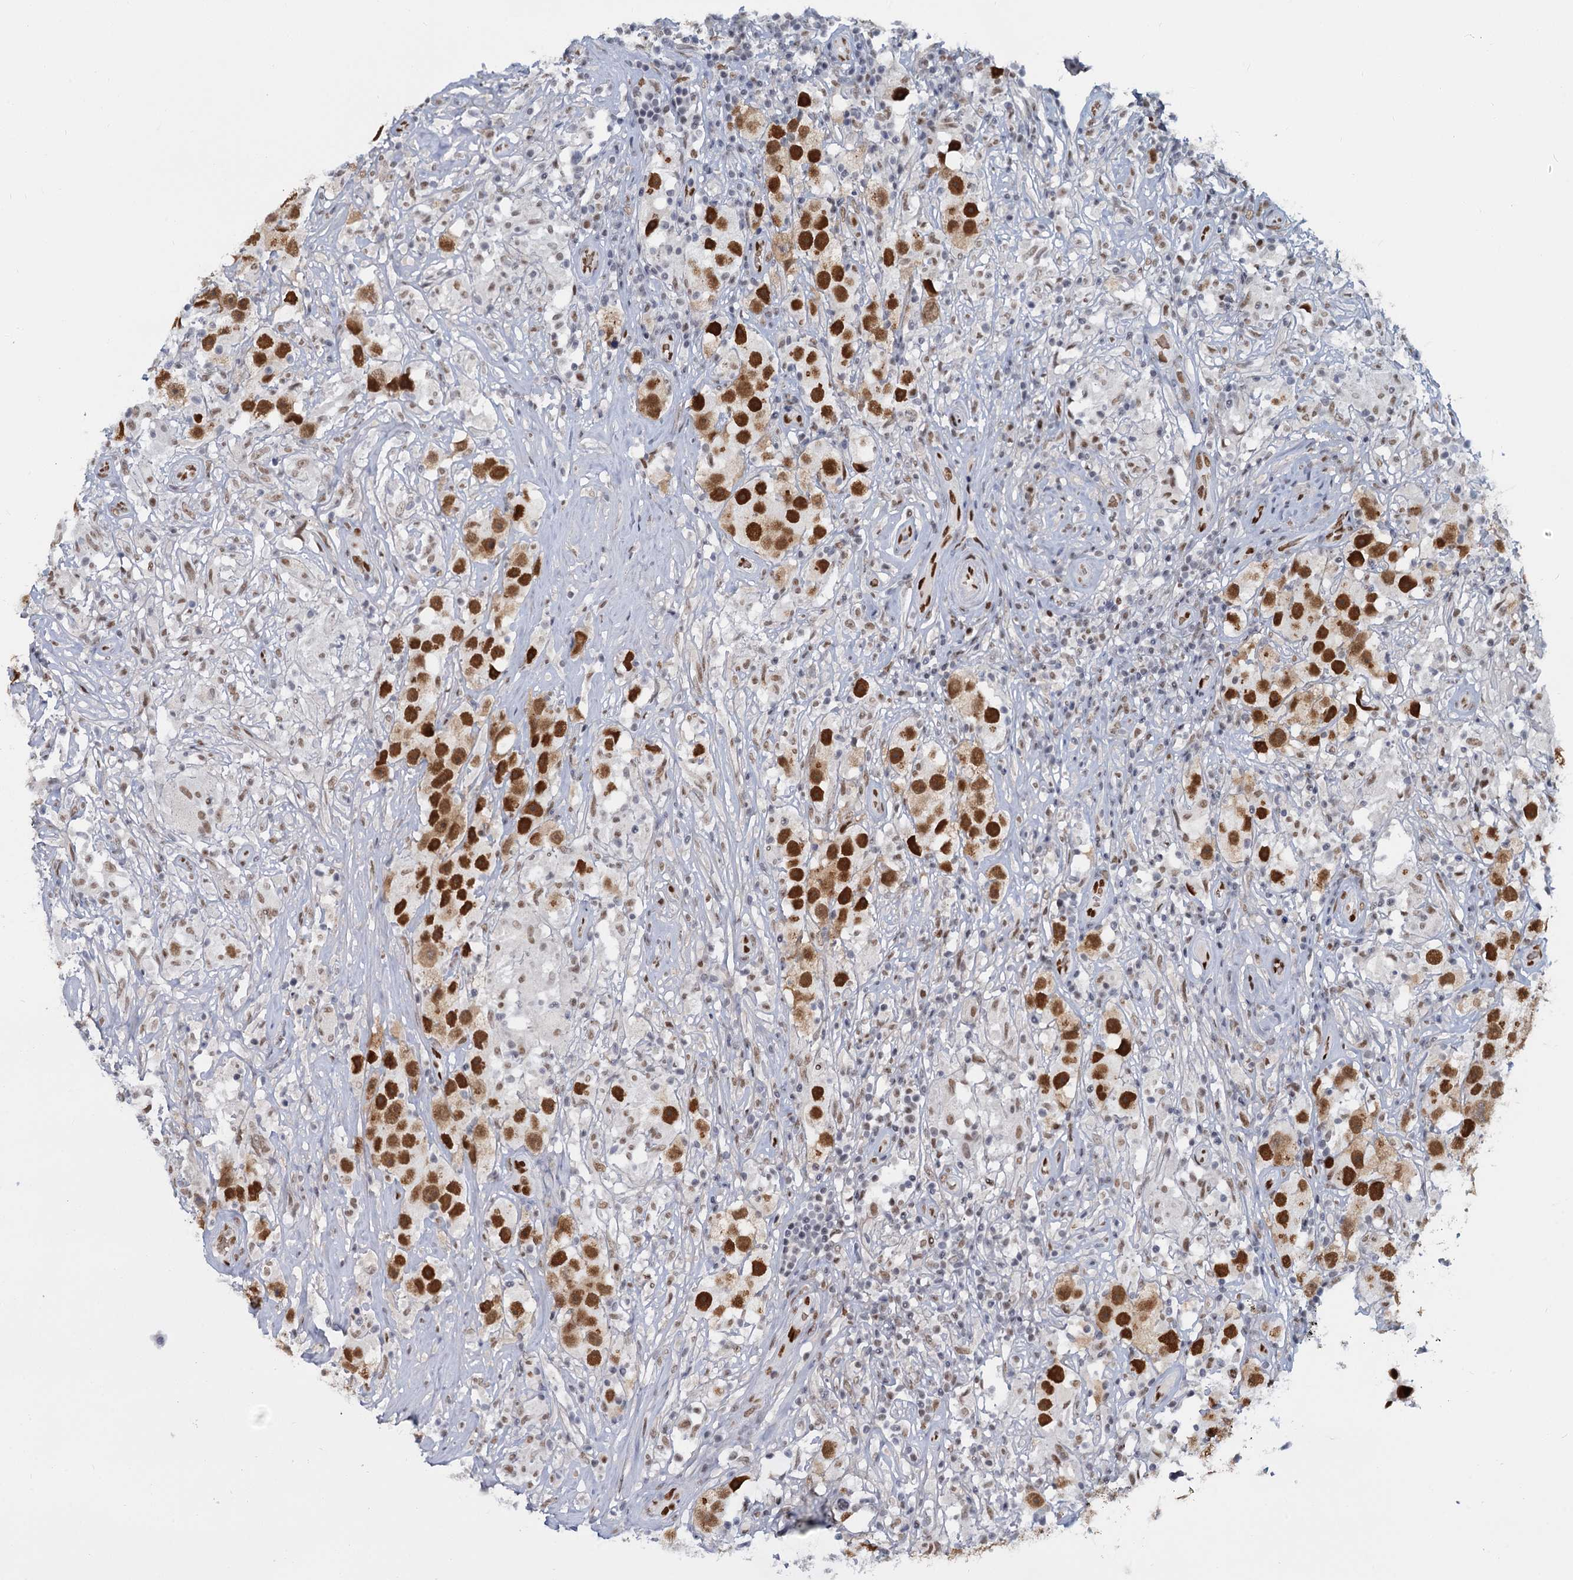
{"staining": {"intensity": "strong", "quantity": ">75%", "location": "nuclear"}, "tissue": "testis cancer", "cell_type": "Tumor cells", "image_type": "cancer", "snomed": [{"axis": "morphology", "description": "Seminoma, NOS"}, {"axis": "topography", "description": "Testis"}], "caption": "IHC staining of testis cancer, which shows high levels of strong nuclear staining in about >75% of tumor cells indicating strong nuclear protein staining. The staining was performed using DAB (brown) for protein detection and nuclei were counterstained in hematoxylin (blue).", "gene": "RPRD1A", "patient": {"sex": "male", "age": 49}}